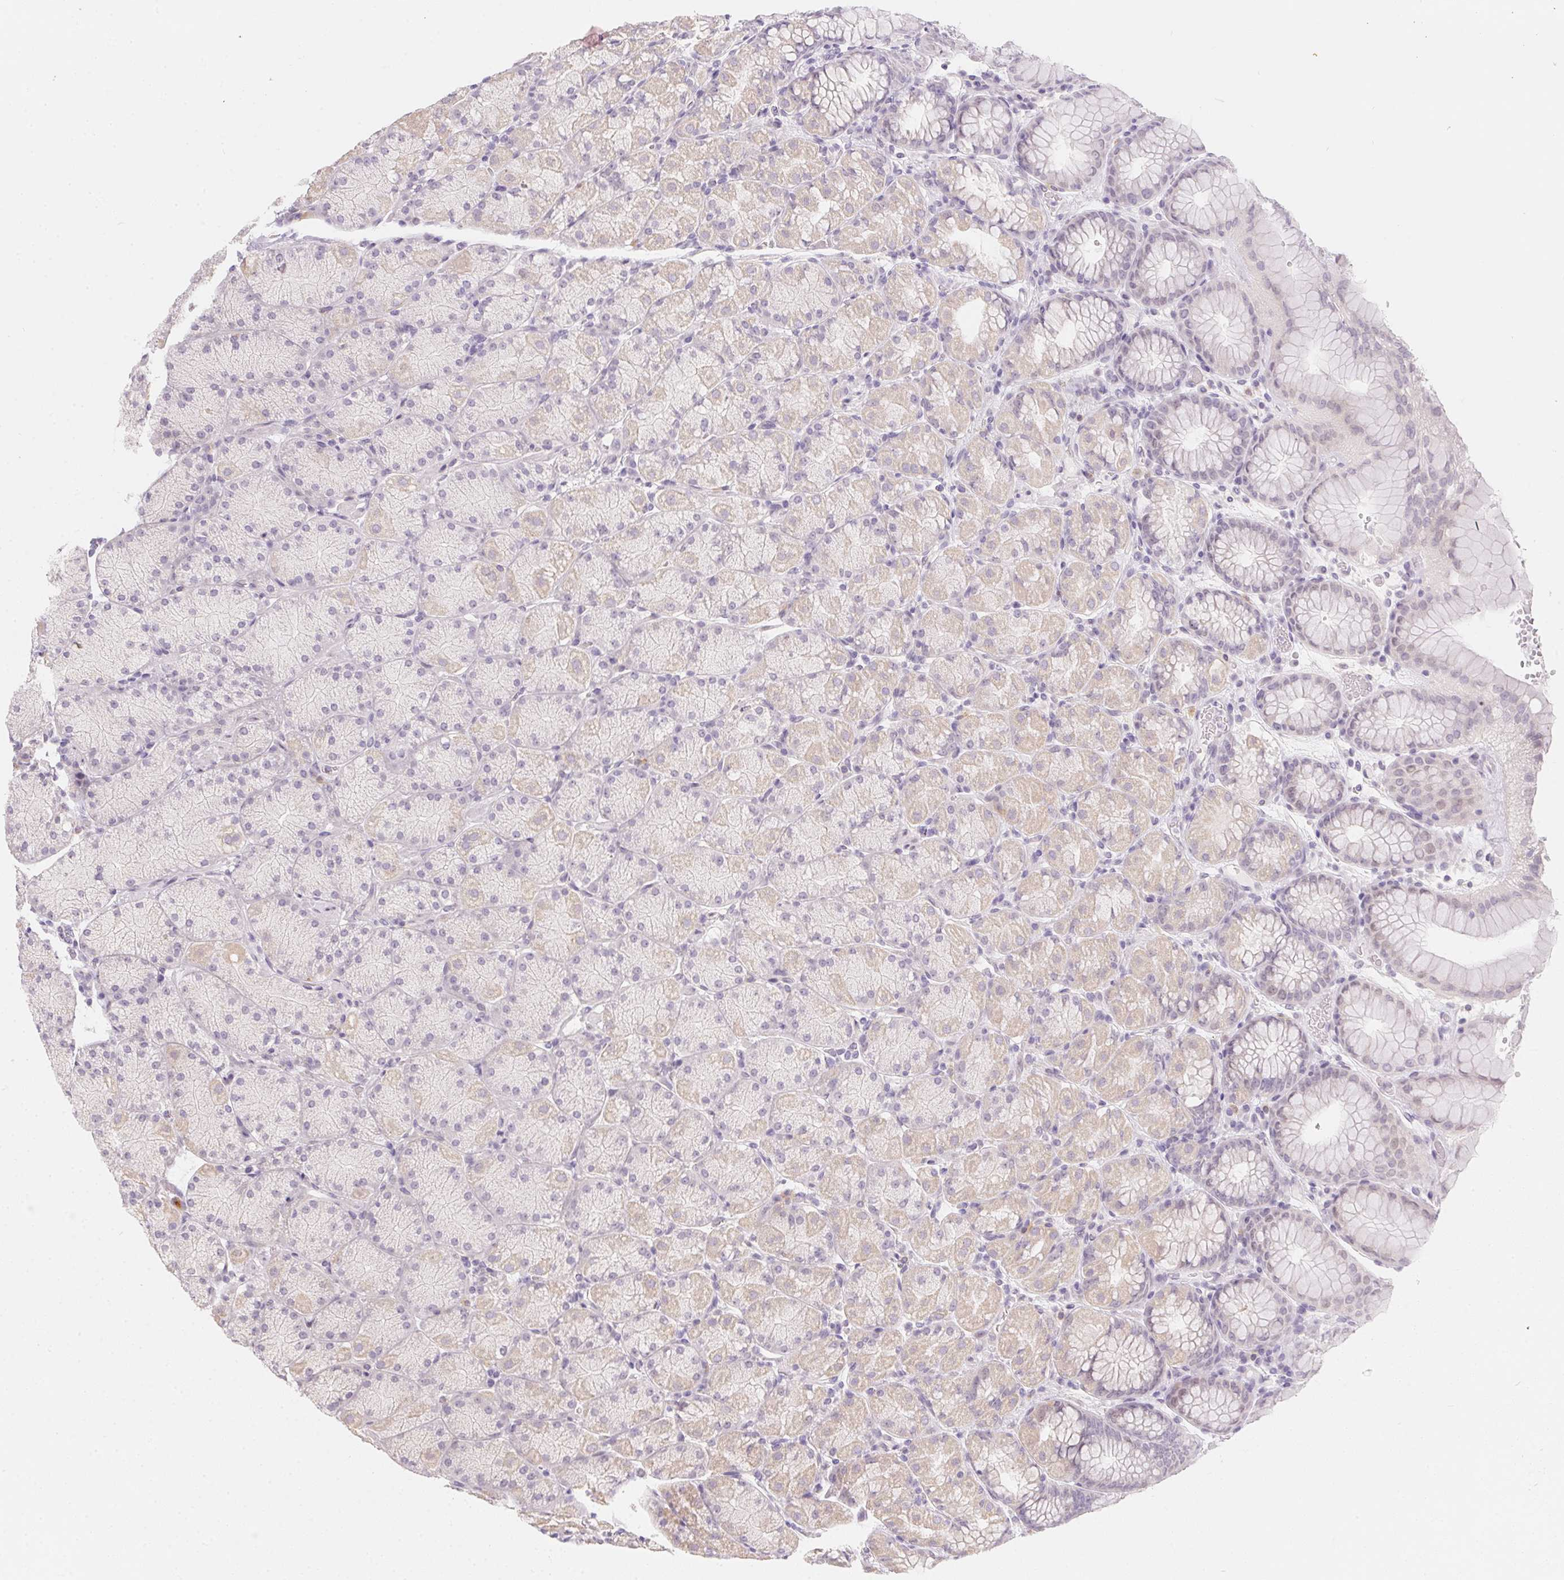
{"staining": {"intensity": "weak", "quantity": "25%-75%", "location": "cytoplasmic/membranous"}, "tissue": "stomach", "cell_type": "Glandular cells", "image_type": "normal", "snomed": [{"axis": "morphology", "description": "Normal tissue, NOS"}, {"axis": "topography", "description": "Stomach, upper"}, {"axis": "topography", "description": "Stomach"}], "caption": "Stomach stained with a brown dye exhibits weak cytoplasmic/membranous positive expression in approximately 25%-75% of glandular cells.", "gene": "MORC1", "patient": {"sex": "male", "age": 76}}